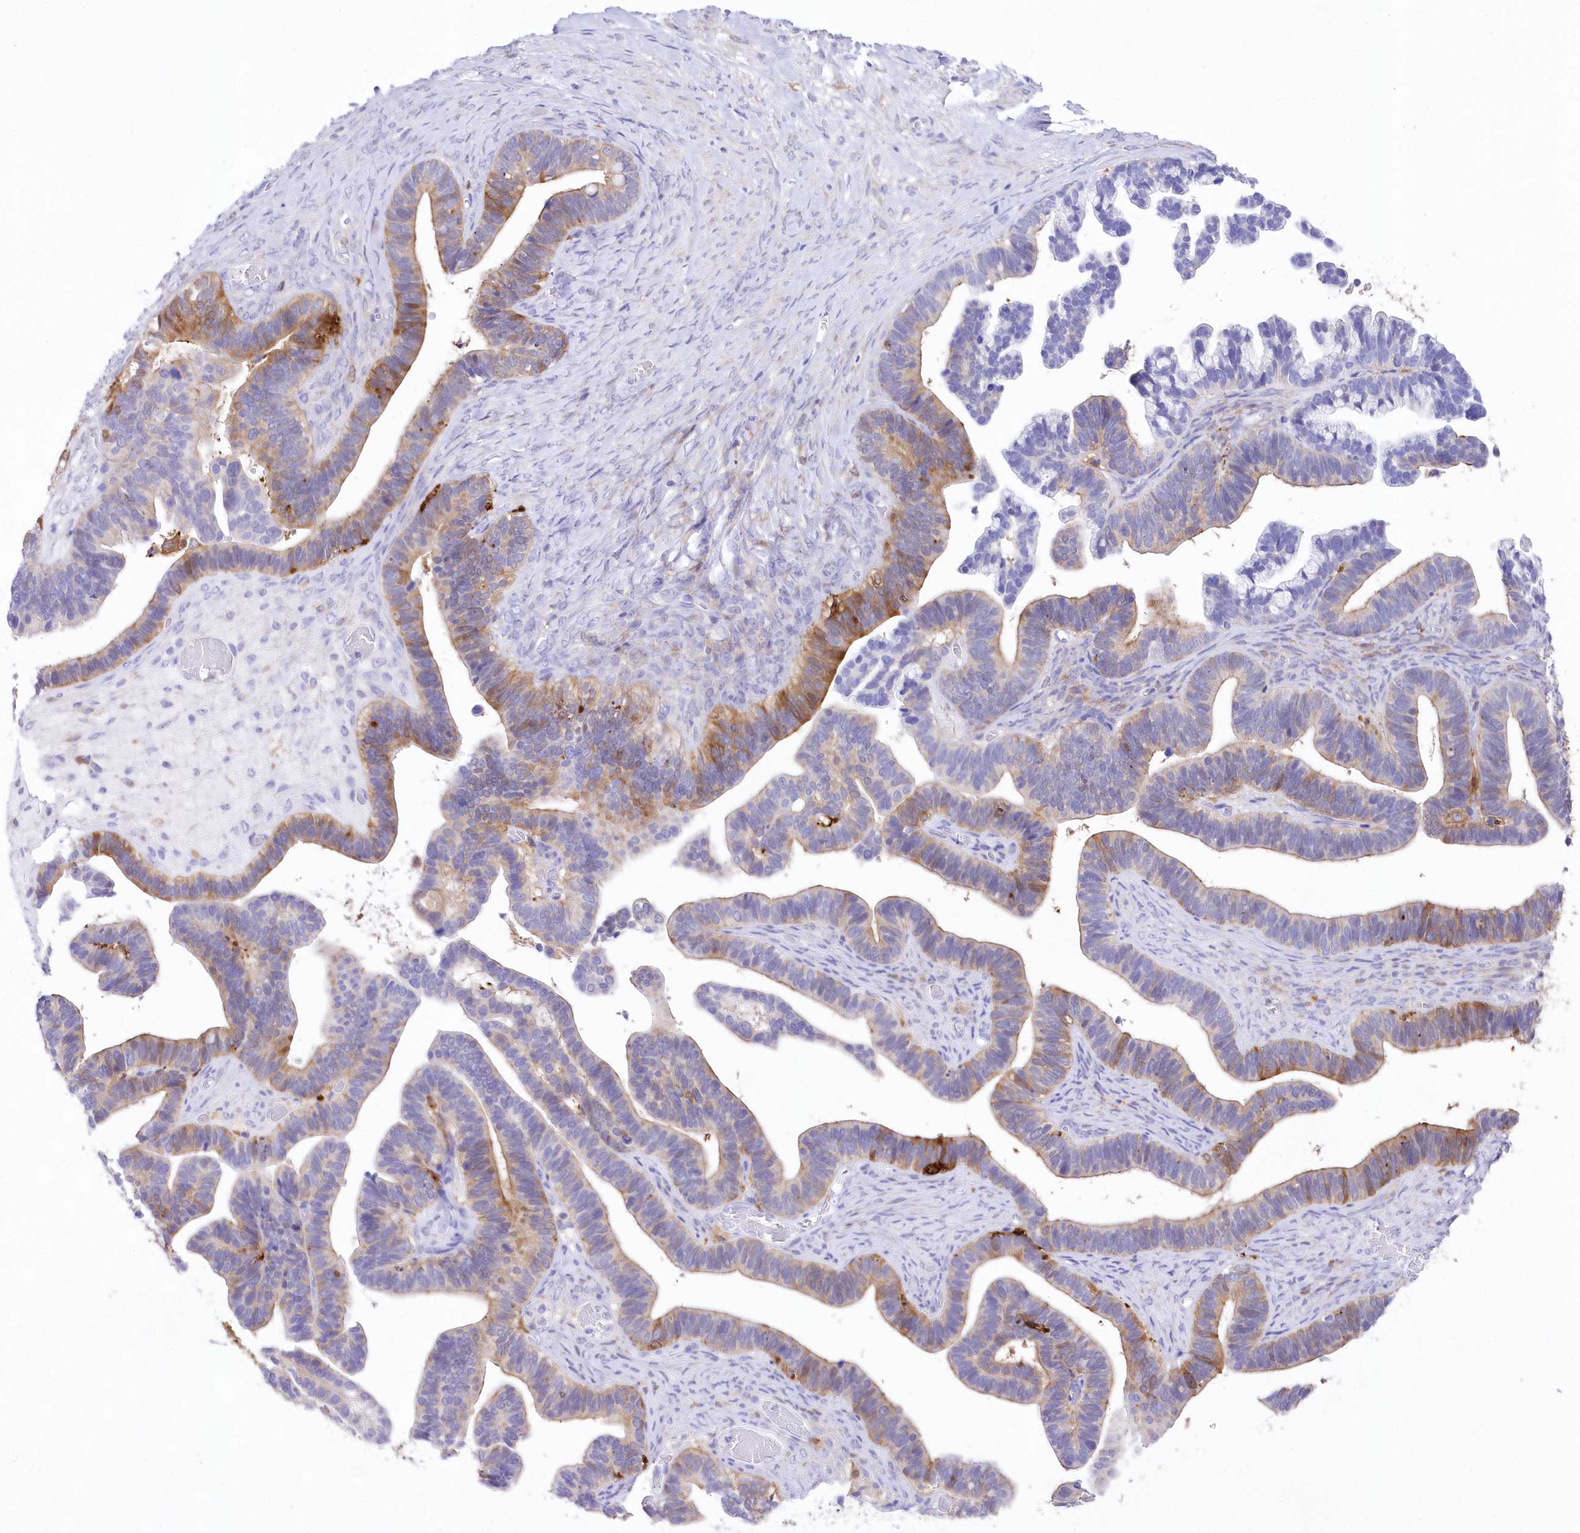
{"staining": {"intensity": "moderate", "quantity": "25%-75%", "location": "cytoplasmic/membranous"}, "tissue": "ovarian cancer", "cell_type": "Tumor cells", "image_type": "cancer", "snomed": [{"axis": "morphology", "description": "Cystadenocarcinoma, serous, NOS"}, {"axis": "topography", "description": "Ovary"}], "caption": "IHC photomicrograph of neoplastic tissue: human serous cystadenocarcinoma (ovarian) stained using immunohistochemistry displays medium levels of moderate protein expression localized specifically in the cytoplasmic/membranous of tumor cells, appearing as a cytoplasmic/membranous brown color.", "gene": "DNAJC19", "patient": {"sex": "female", "age": 56}}